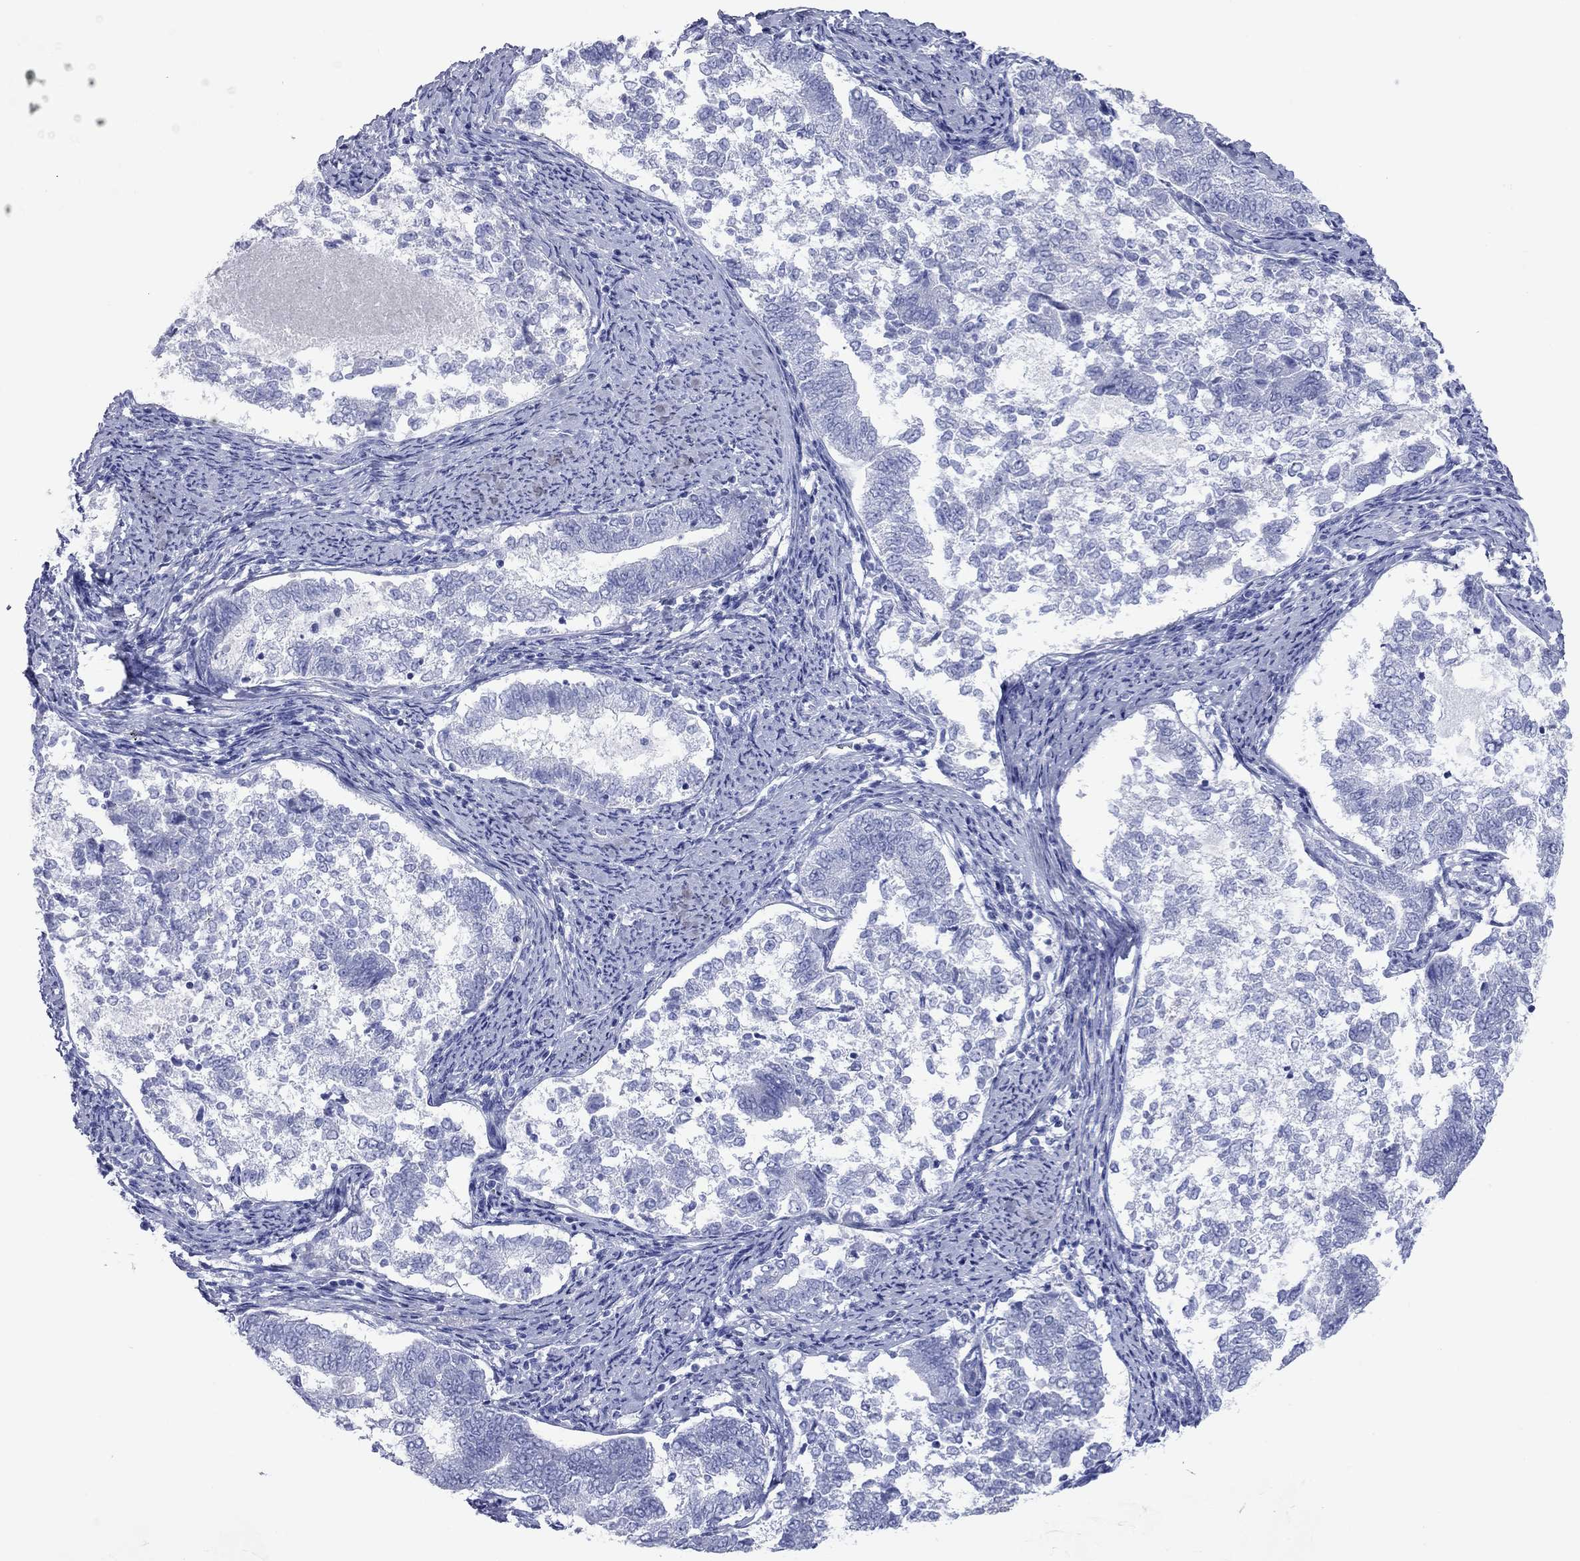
{"staining": {"intensity": "negative", "quantity": "none", "location": "none"}, "tissue": "endometrial cancer", "cell_type": "Tumor cells", "image_type": "cancer", "snomed": [{"axis": "morphology", "description": "Adenocarcinoma, NOS"}, {"axis": "topography", "description": "Endometrium"}], "caption": "DAB (3,3'-diaminobenzidine) immunohistochemical staining of human endometrial adenocarcinoma reveals no significant staining in tumor cells.", "gene": "VSIG10", "patient": {"sex": "female", "age": 65}}